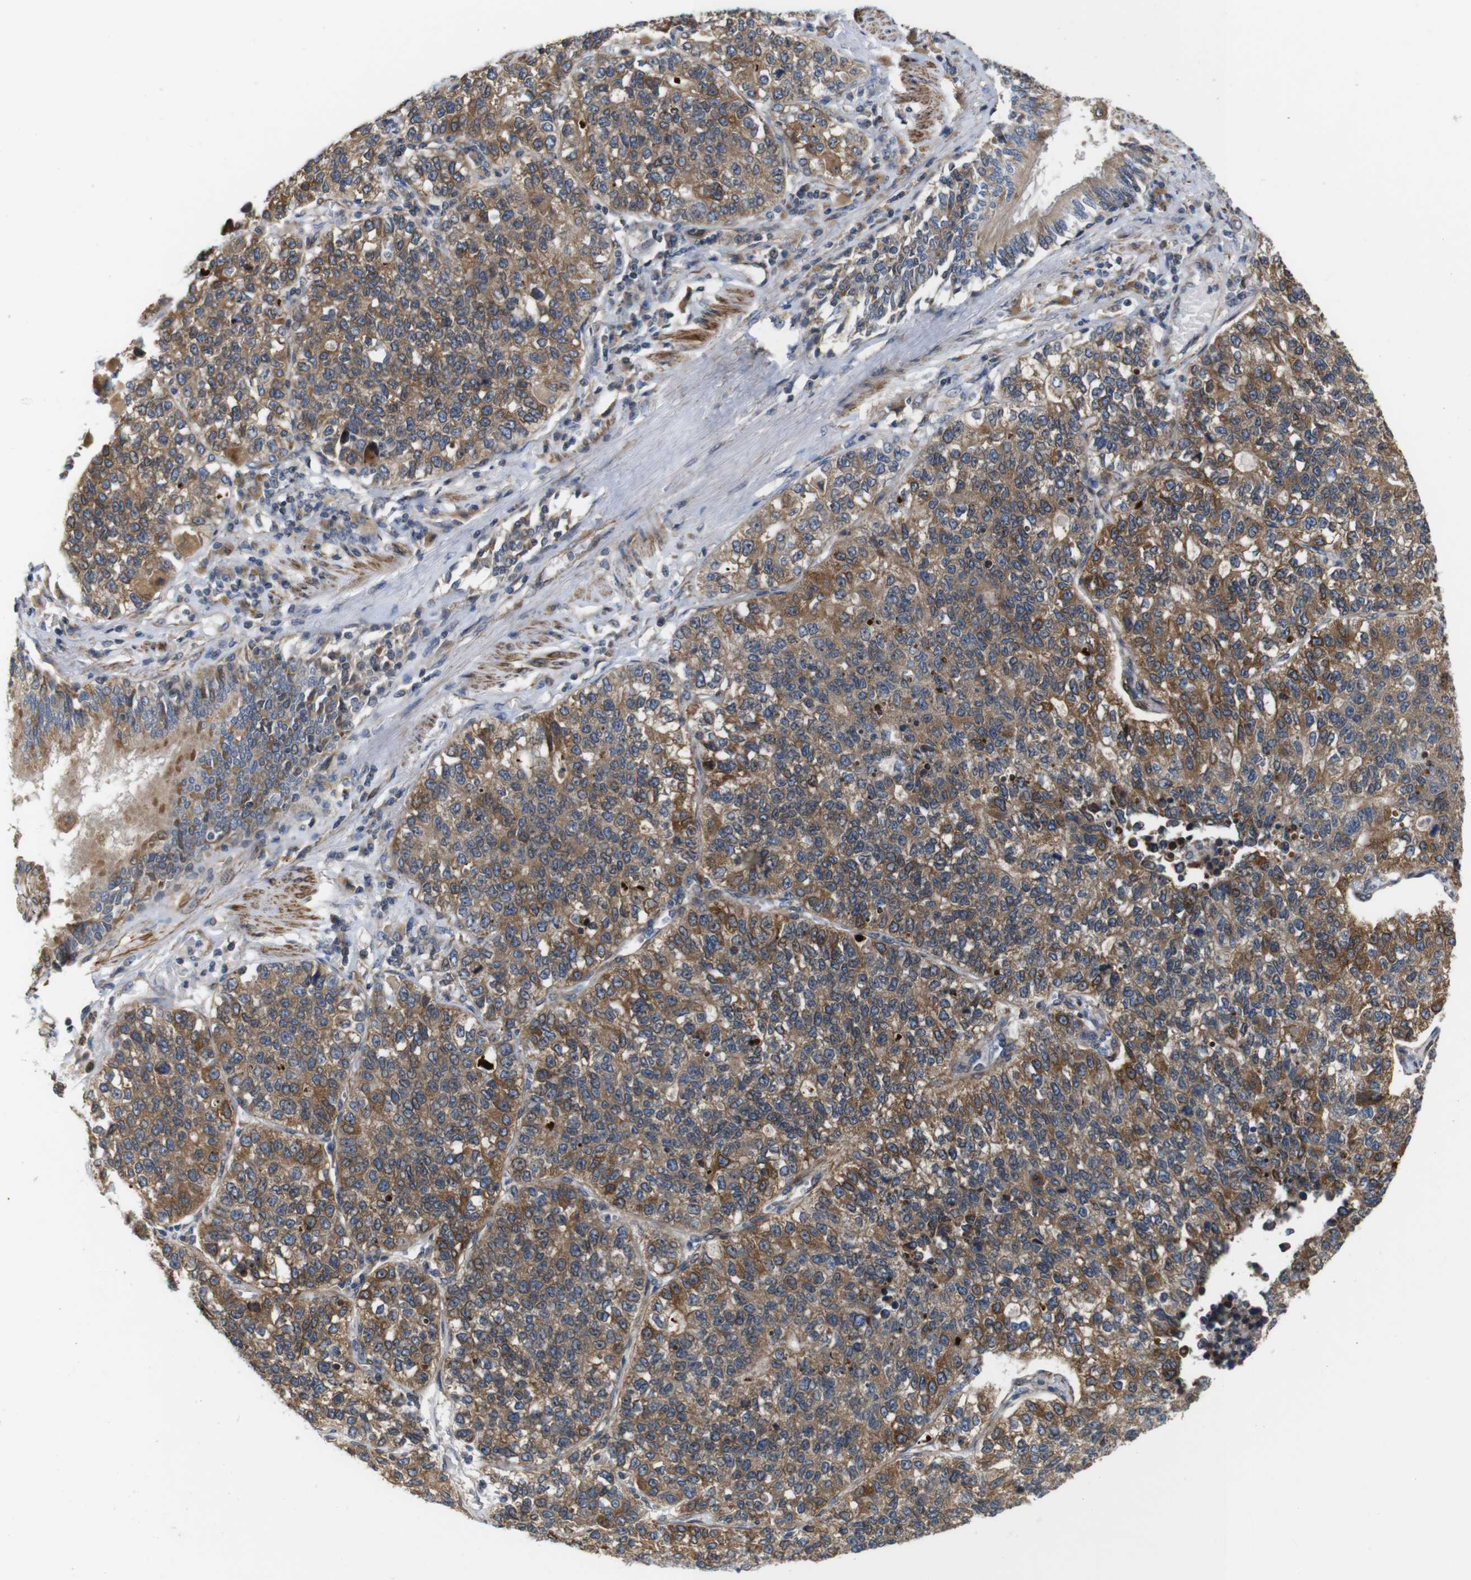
{"staining": {"intensity": "moderate", "quantity": ">75%", "location": "cytoplasmic/membranous,nuclear"}, "tissue": "lung cancer", "cell_type": "Tumor cells", "image_type": "cancer", "snomed": [{"axis": "morphology", "description": "Adenocarcinoma, NOS"}, {"axis": "topography", "description": "Lung"}], "caption": "Lung adenocarcinoma stained for a protein (brown) demonstrates moderate cytoplasmic/membranous and nuclear positive staining in about >75% of tumor cells.", "gene": "GGT7", "patient": {"sex": "male", "age": 49}}